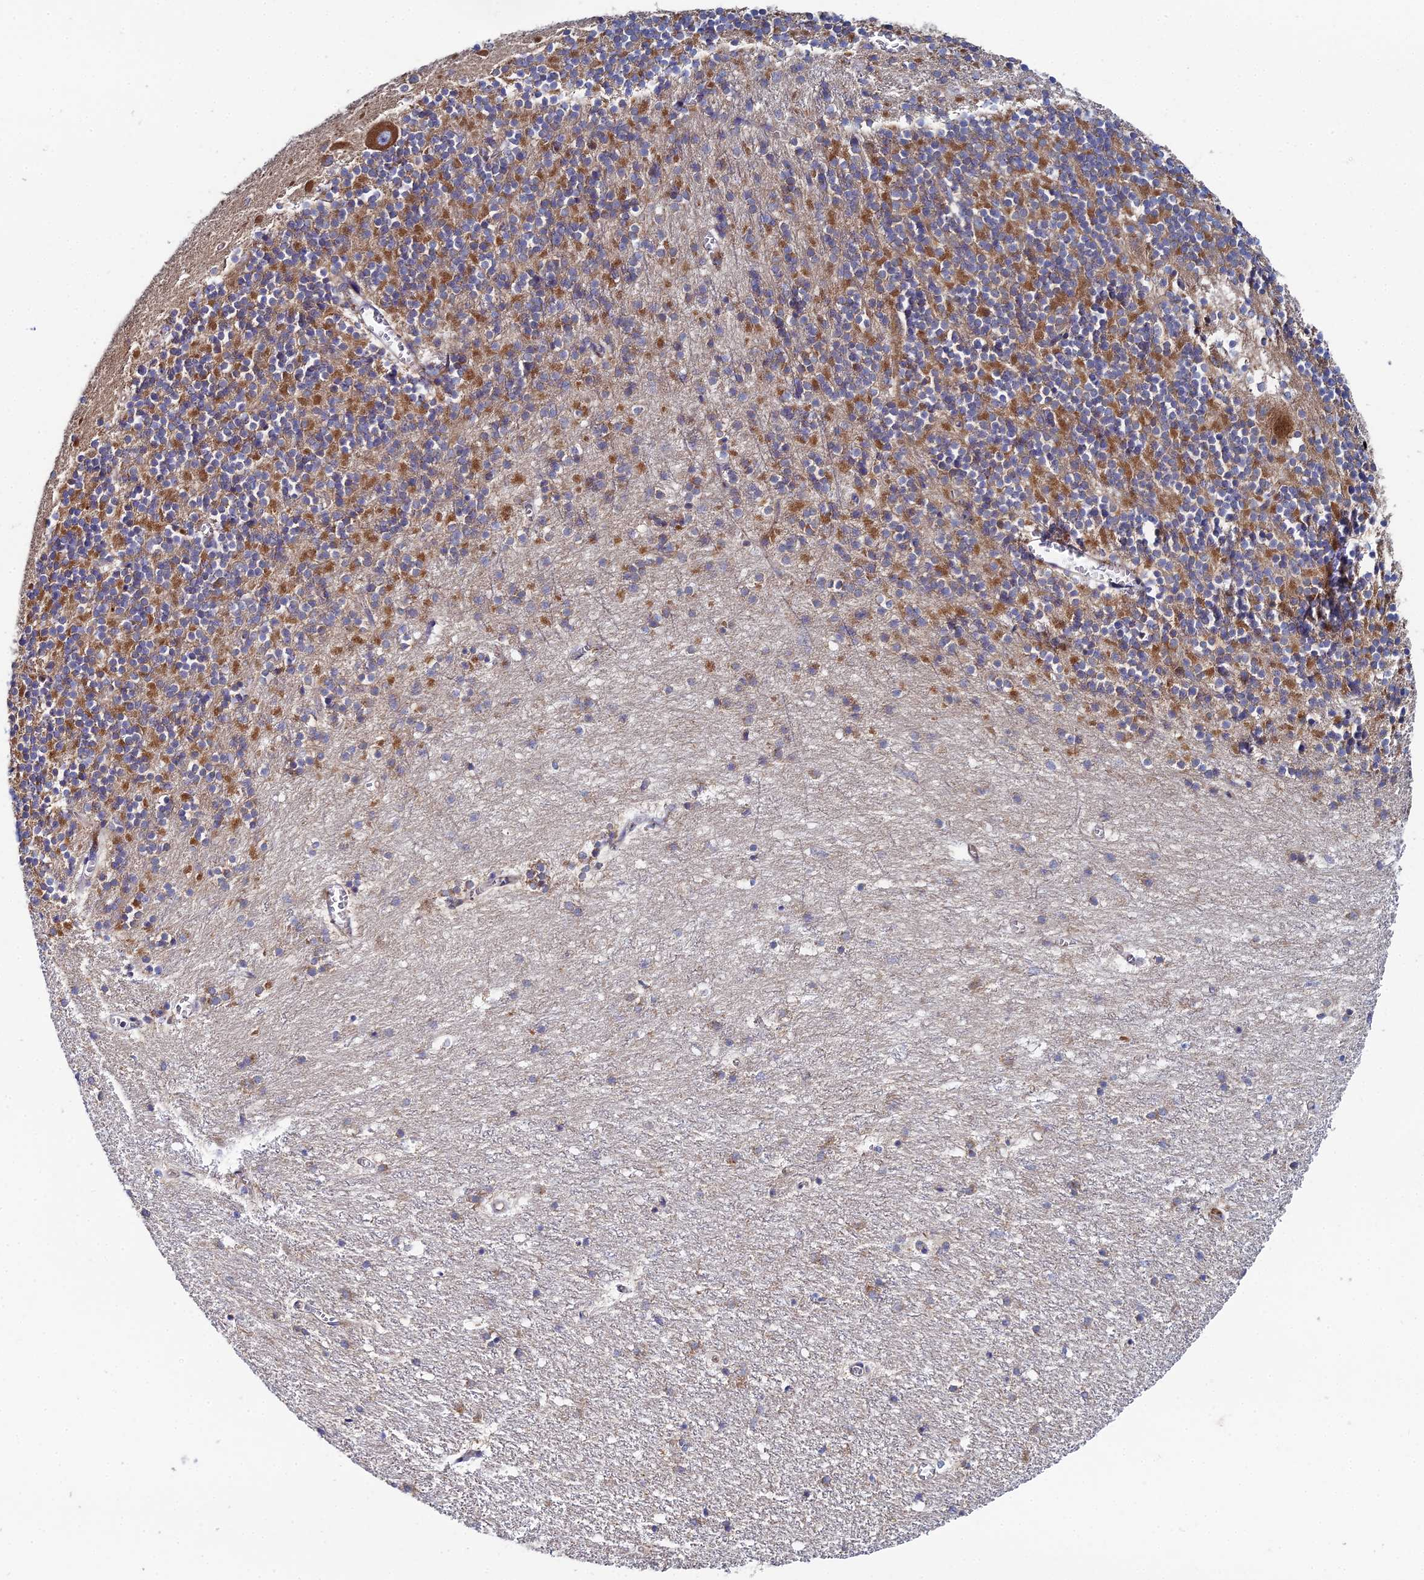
{"staining": {"intensity": "moderate", "quantity": "25%-75%", "location": "cytoplasmic/membranous"}, "tissue": "cerebellum", "cell_type": "Cells in granular layer", "image_type": "normal", "snomed": [{"axis": "morphology", "description": "Normal tissue, NOS"}, {"axis": "topography", "description": "Cerebellum"}], "caption": "An image of cerebellum stained for a protein shows moderate cytoplasmic/membranous brown staining in cells in granular layer. Immunohistochemistry (ihc) stains the protein in brown and the nuclei are stained blue.", "gene": "CLCN3", "patient": {"sex": "male", "age": 54}}